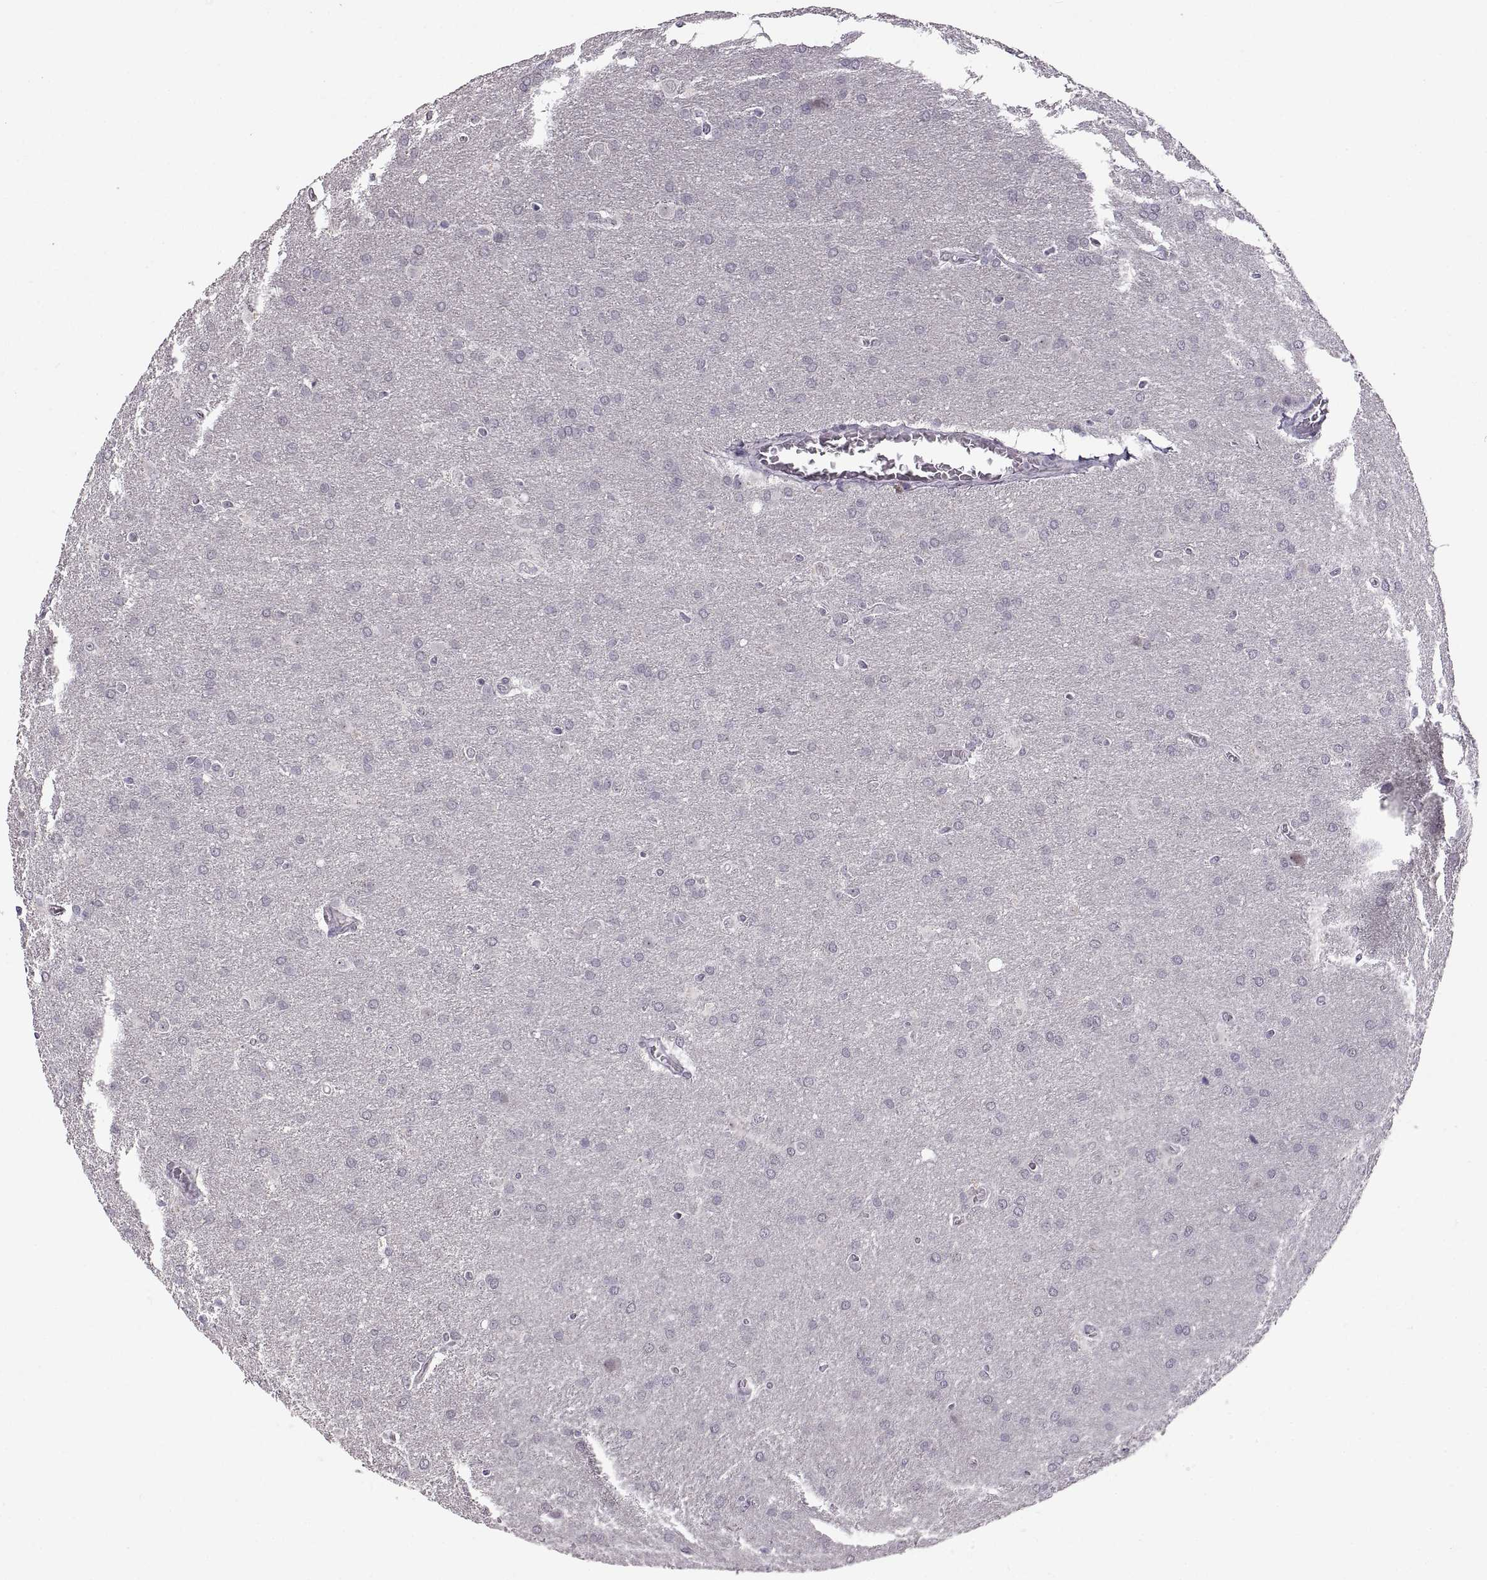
{"staining": {"intensity": "negative", "quantity": "none", "location": "none"}, "tissue": "glioma", "cell_type": "Tumor cells", "image_type": "cancer", "snomed": [{"axis": "morphology", "description": "Glioma, malignant, Low grade"}, {"axis": "topography", "description": "Brain"}], "caption": "Human glioma stained for a protein using immunohistochemistry (IHC) displays no staining in tumor cells.", "gene": "NEK2", "patient": {"sex": "female", "age": 32}}